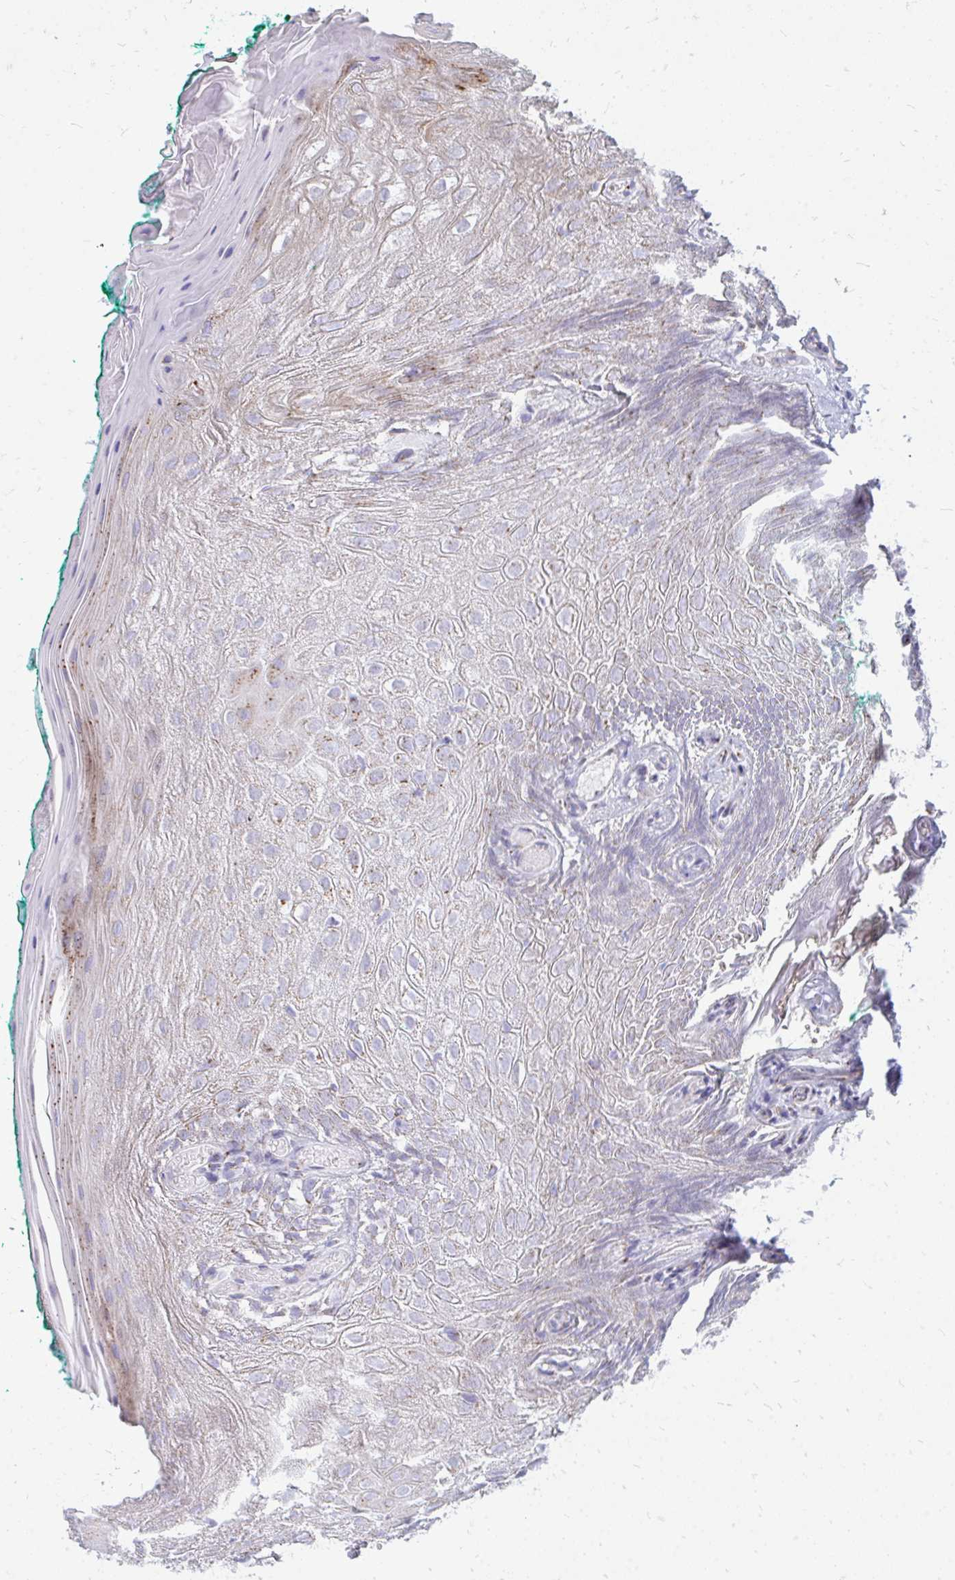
{"staining": {"intensity": "moderate", "quantity": "25%-75%", "location": "cytoplasmic/membranous"}, "tissue": "oral mucosa", "cell_type": "Squamous epithelial cells", "image_type": "normal", "snomed": [{"axis": "morphology", "description": "Normal tissue, NOS"}, {"axis": "topography", "description": "Oral tissue"}], "caption": "High-magnification brightfield microscopy of normal oral mucosa stained with DAB (3,3'-diaminobenzidine) (brown) and counterstained with hematoxylin (blue). squamous epithelial cells exhibit moderate cytoplasmic/membranous expression is present in about25%-75% of cells. (DAB IHC, brown staining for protein, blue staining for nuclei).", "gene": "RAB6A", "patient": {"sex": "female", "age": 40}}